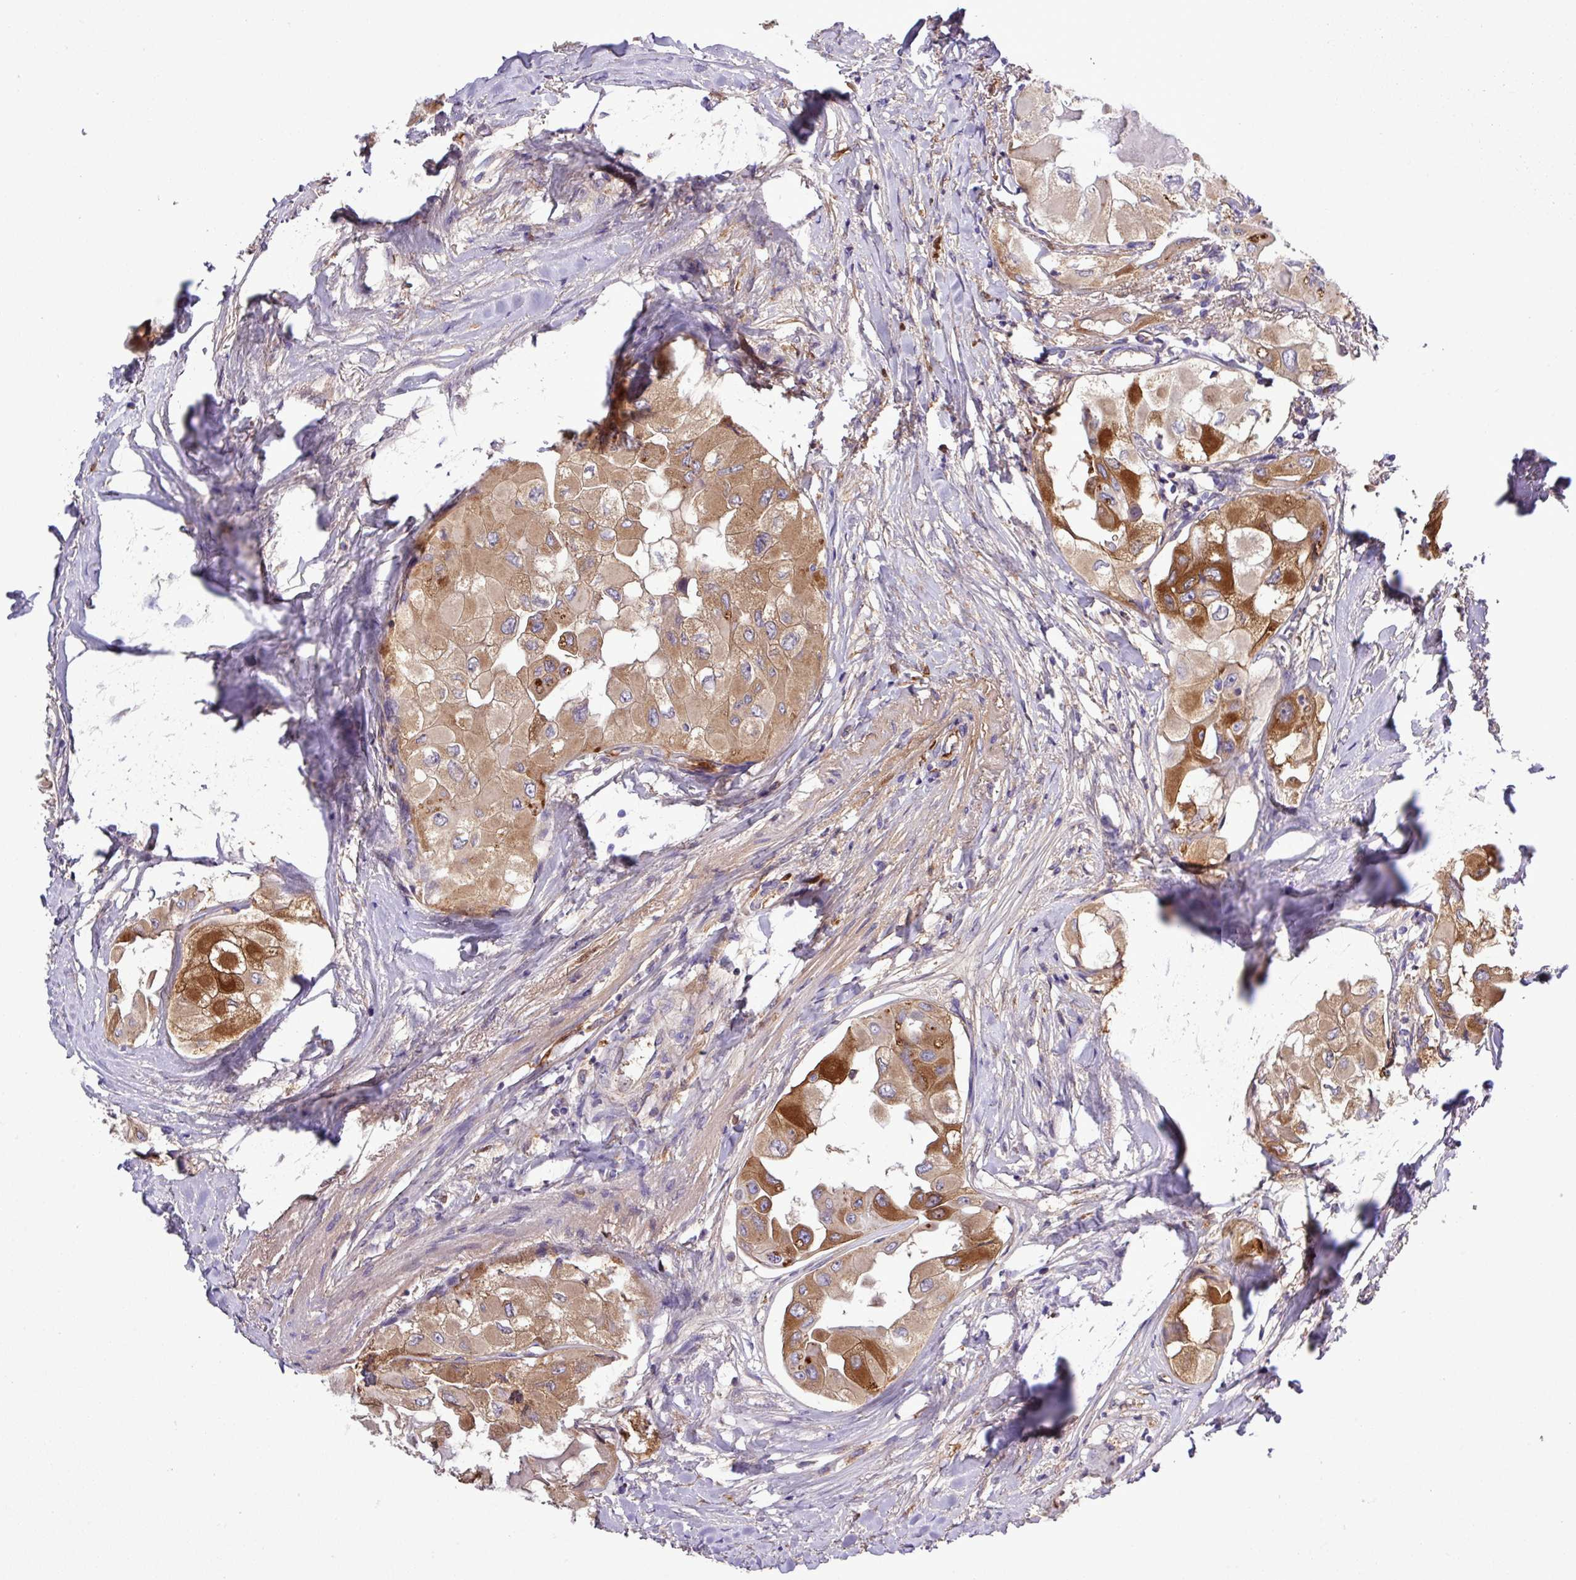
{"staining": {"intensity": "moderate", "quantity": ">75%", "location": "cytoplasmic/membranous"}, "tissue": "thyroid cancer", "cell_type": "Tumor cells", "image_type": "cancer", "snomed": [{"axis": "morphology", "description": "Normal tissue, NOS"}, {"axis": "morphology", "description": "Papillary adenocarcinoma, NOS"}, {"axis": "topography", "description": "Thyroid gland"}], "caption": "Protein staining of thyroid cancer tissue exhibits moderate cytoplasmic/membranous expression in about >75% of tumor cells.", "gene": "CWH43", "patient": {"sex": "female", "age": 59}}